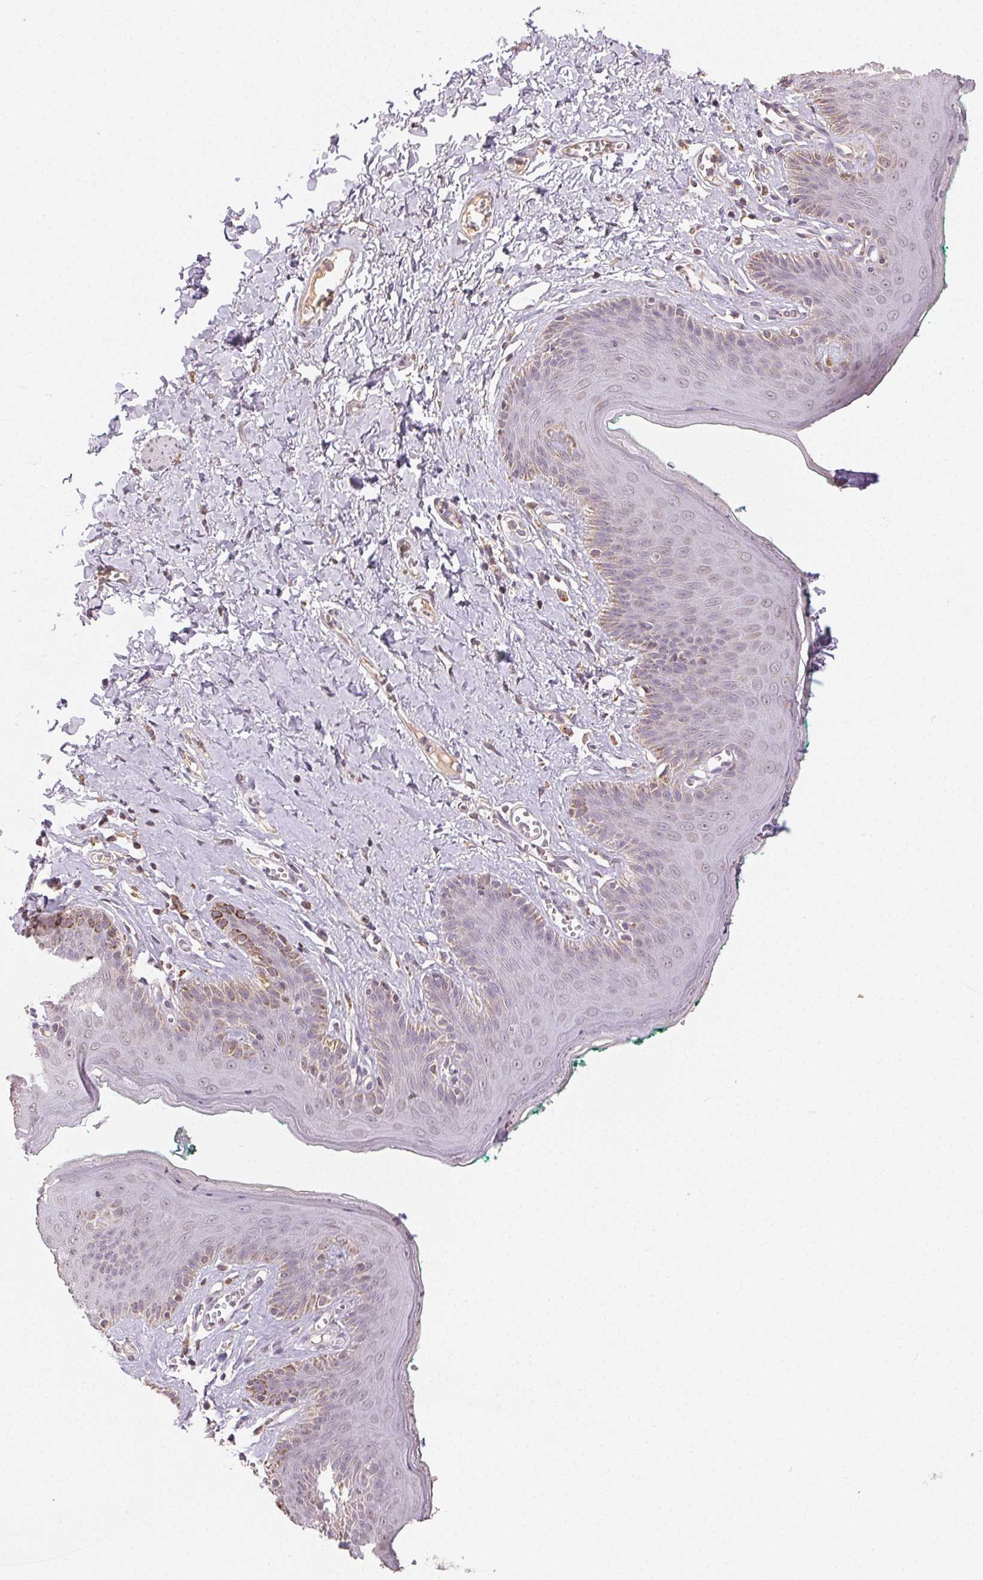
{"staining": {"intensity": "moderate", "quantity": "25%-75%", "location": "cytoplasmic/membranous"}, "tissue": "skin", "cell_type": "Epidermal cells", "image_type": "normal", "snomed": [{"axis": "morphology", "description": "Normal tissue, NOS"}, {"axis": "topography", "description": "Vulva"}, {"axis": "topography", "description": "Peripheral nerve tissue"}], "caption": "Immunohistochemical staining of benign human skin exhibits medium levels of moderate cytoplasmic/membranous staining in about 25%-75% of epidermal cells.", "gene": "CLASP1", "patient": {"sex": "female", "age": 66}}